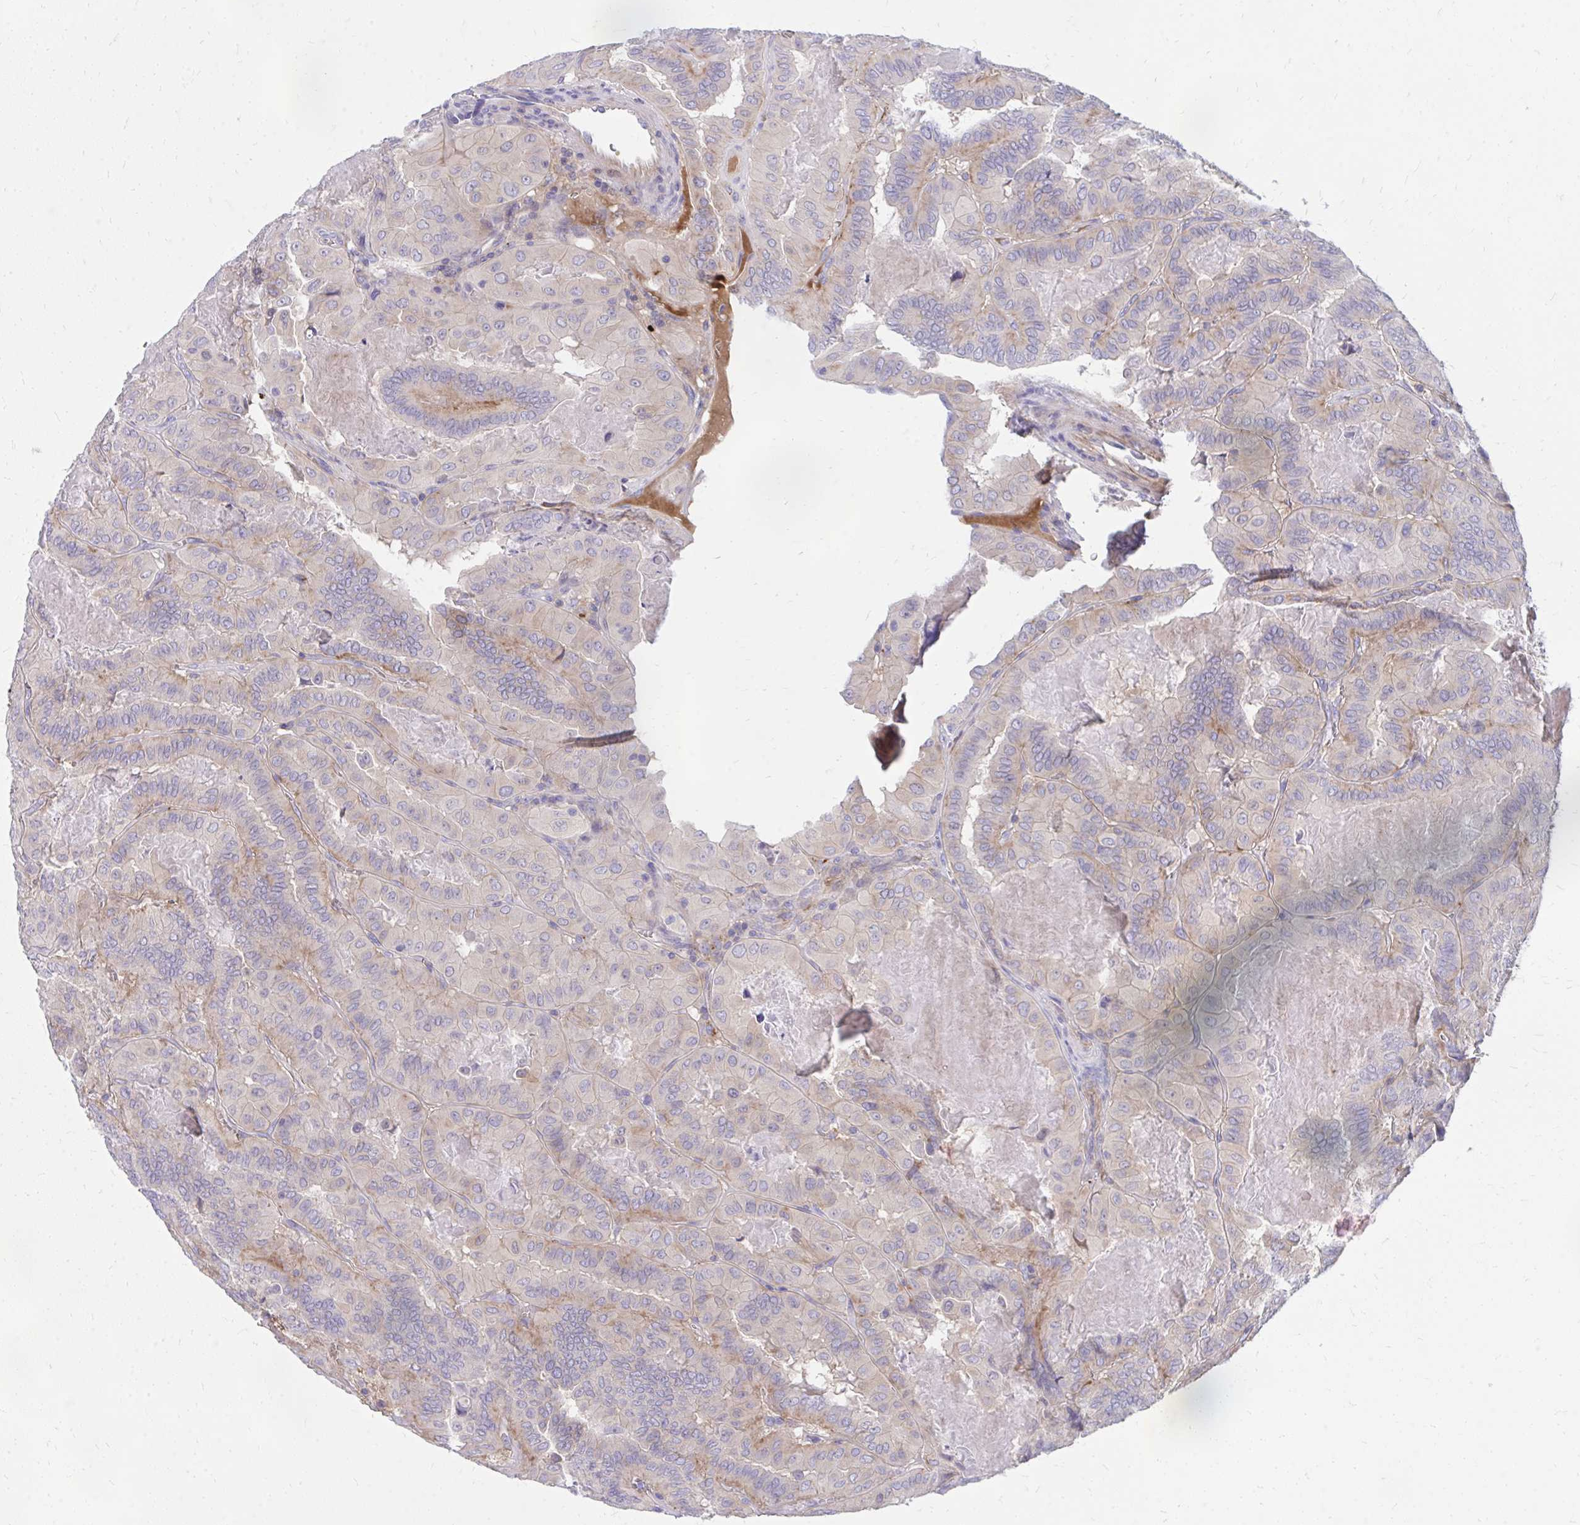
{"staining": {"intensity": "negative", "quantity": "none", "location": "none"}, "tissue": "thyroid cancer", "cell_type": "Tumor cells", "image_type": "cancer", "snomed": [{"axis": "morphology", "description": "Papillary adenocarcinoma, NOS"}, {"axis": "topography", "description": "Thyroid gland"}], "caption": "An IHC histopathology image of thyroid cancer is shown. There is no staining in tumor cells of thyroid cancer.", "gene": "TP53I11", "patient": {"sex": "female", "age": 46}}